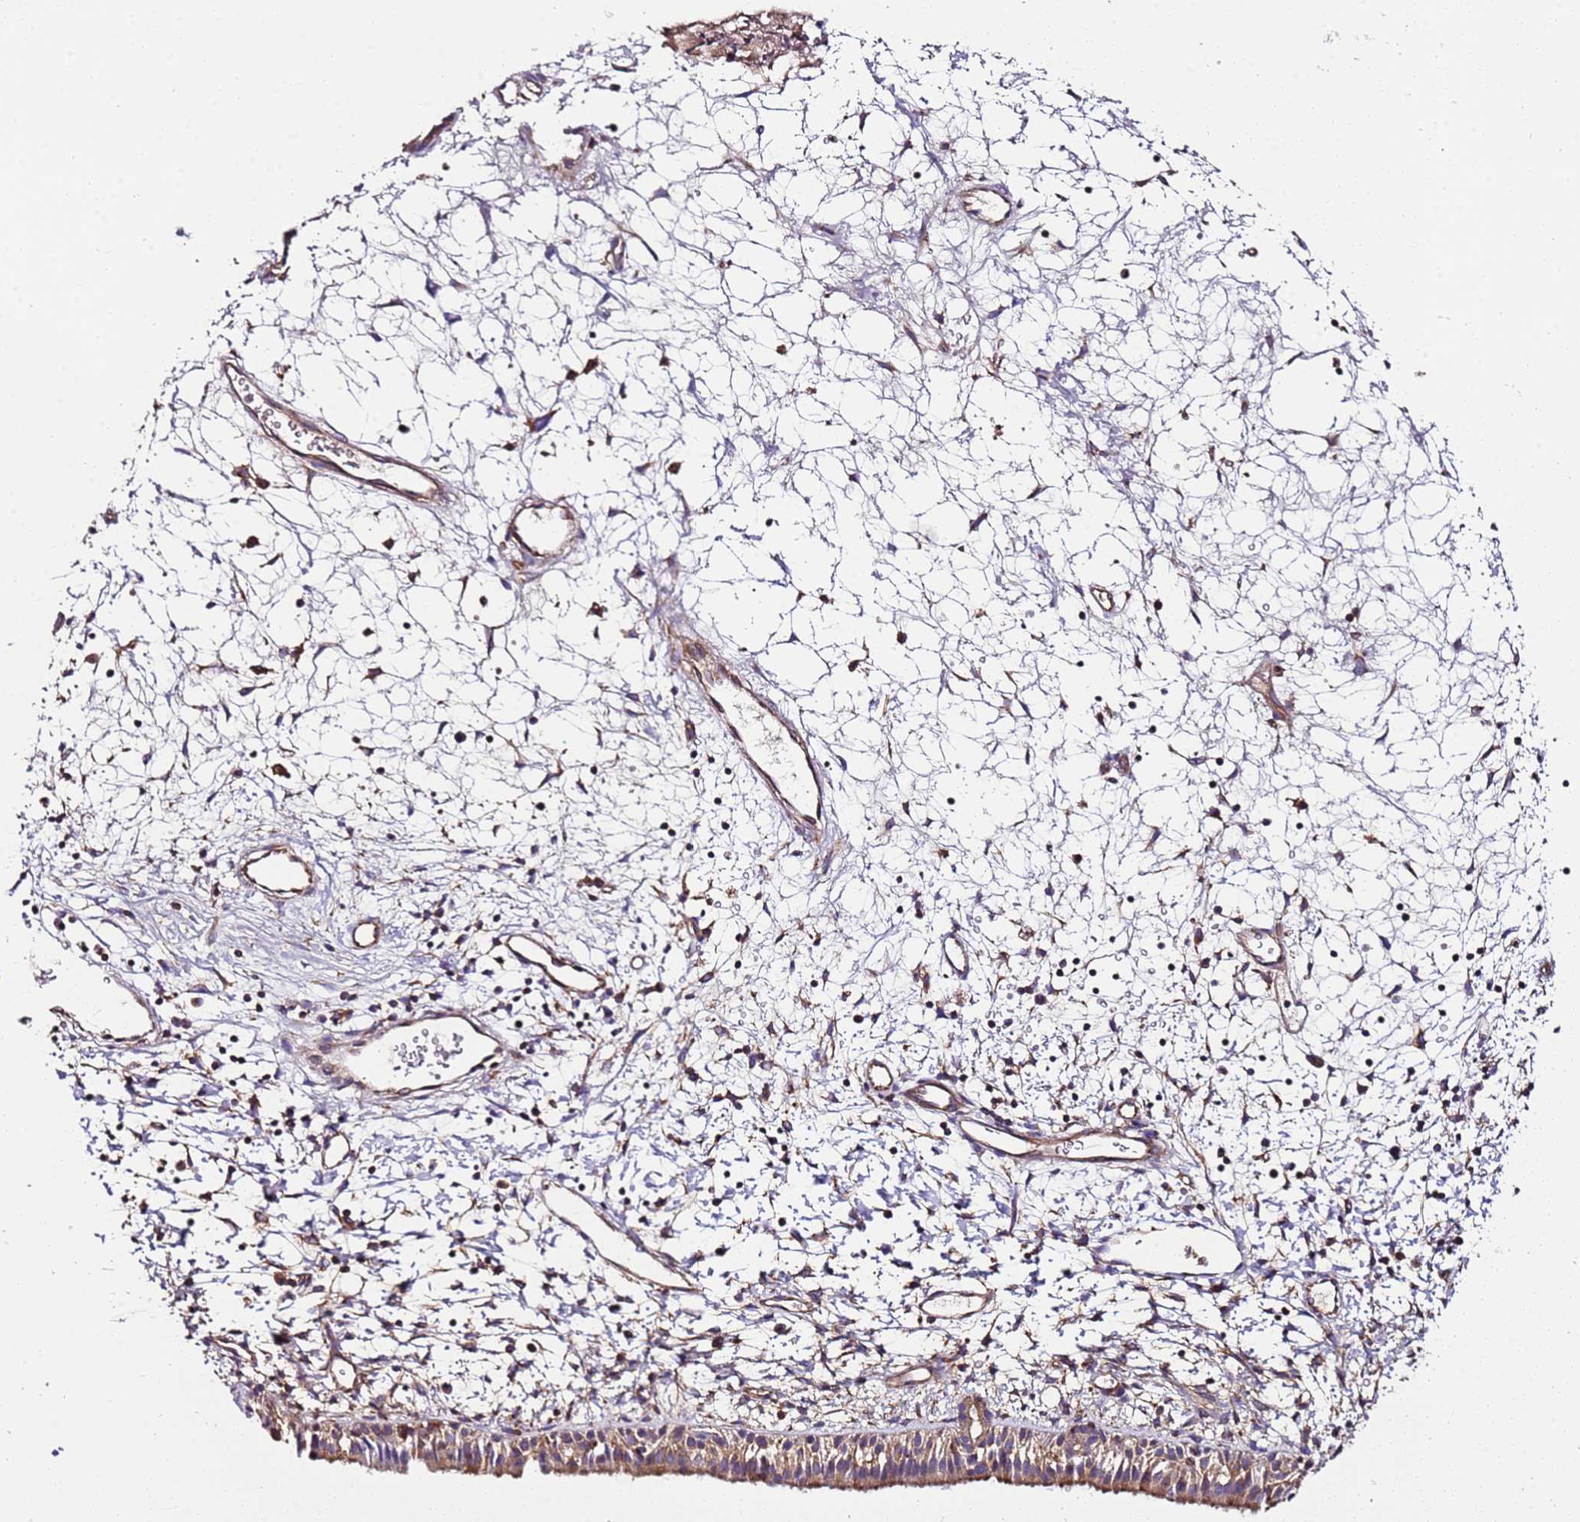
{"staining": {"intensity": "moderate", "quantity": ">75%", "location": "cytoplasmic/membranous"}, "tissue": "nasopharynx", "cell_type": "Respiratory epithelial cells", "image_type": "normal", "snomed": [{"axis": "morphology", "description": "Normal tissue, NOS"}, {"axis": "topography", "description": "Nasopharynx"}], "caption": "There is medium levels of moderate cytoplasmic/membranous expression in respiratory epithelial cells of unremarkable nasopharynx, as demonstrated by immunohistochemical staining (brown color).", "gene": "RMND5A", "patient": {"sex": "male", "age": 22}}